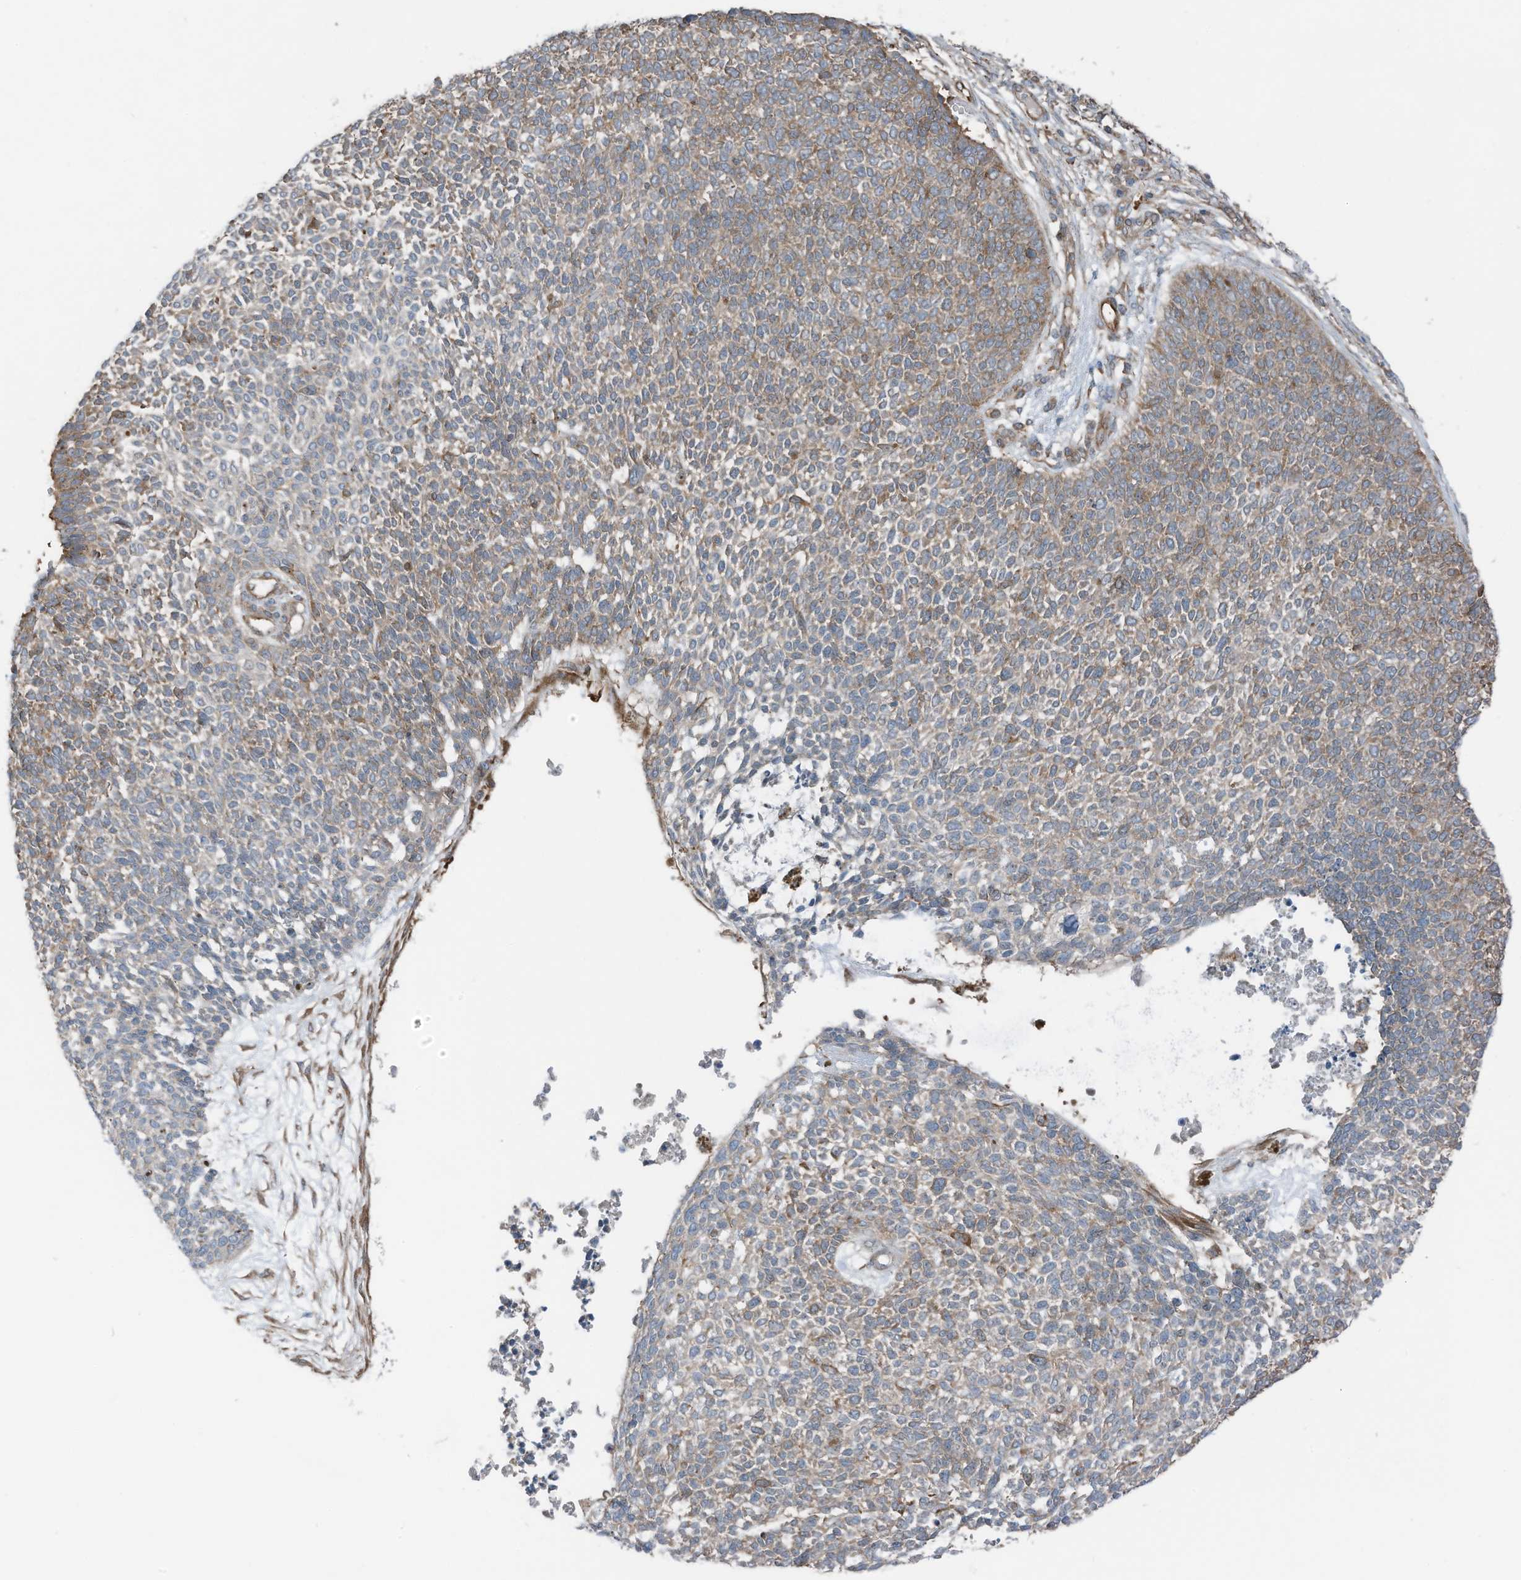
{"staining": {"intensity": "moderate", "quantity": "25%-75%", "location": "cytoplasmic/membranous"}, "tissue": "skin cancer", "cell_type": "Tumor cells", "image_type": "cancer", "snomed": [{"axis": "morphology", "description": "Basal cell carcinoma"}, {"axis": "topography", "description": "Skin"}], "caption": "IHC (DAB (3,3'-diaminobenzidine)) staining of basal cell carcinoma (skin) demonstrates moderate cytoplasmic/membranous protein staining in approximately 25%-75% of tumor cells. (brown staining indicates protein expression, while blue staining denotes nuclei).", "gene": "TXNDC9", "patient": {"sex": "female", "age": 84}}